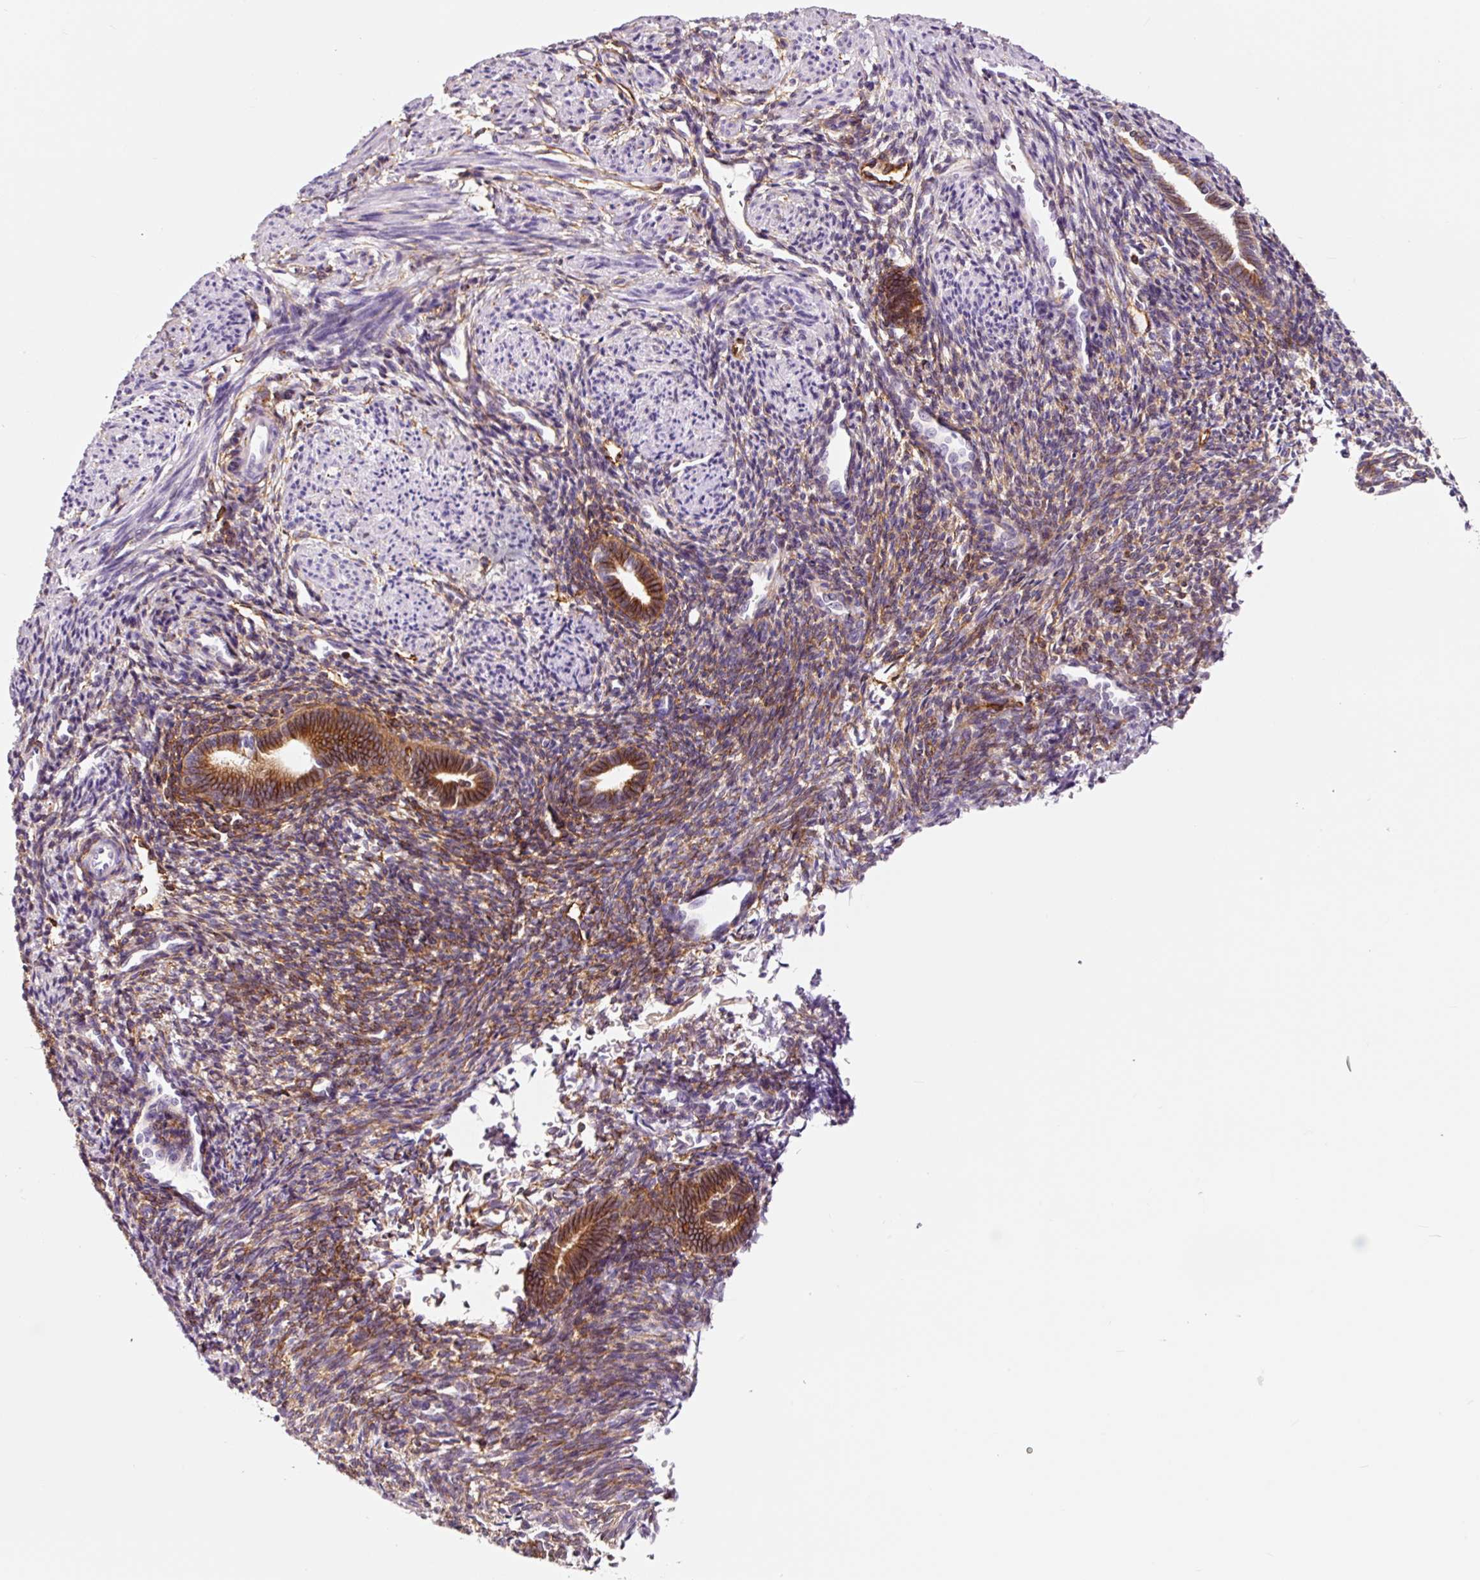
{"staining": {"intensity": "moderate", "quantity": "25%-75%", "location": "cytoplasmic/membranous"}, "tissue": "endometrium", "cell_type": "Cells in endometrial stroma", "image_type": "normal", "snomed": [{"axis": "morphology", "description": "Normal tissue, NOS"}, {"axis": "topography", "description": "Endometrium"}], "caption": "Unremarkable endometrium displays moderate cytoplasmic/membranous positivity in approximately 25%-75% of cells in endometrial stroma, visualized by immunohistochemistry. The protein of interest is stained brown, and the nuclei are stained in blue (DAB IHC with brightfield microscopy, high magnification).", "gene": "ADD3", "patient": {"sex": "female", "age": 32}}